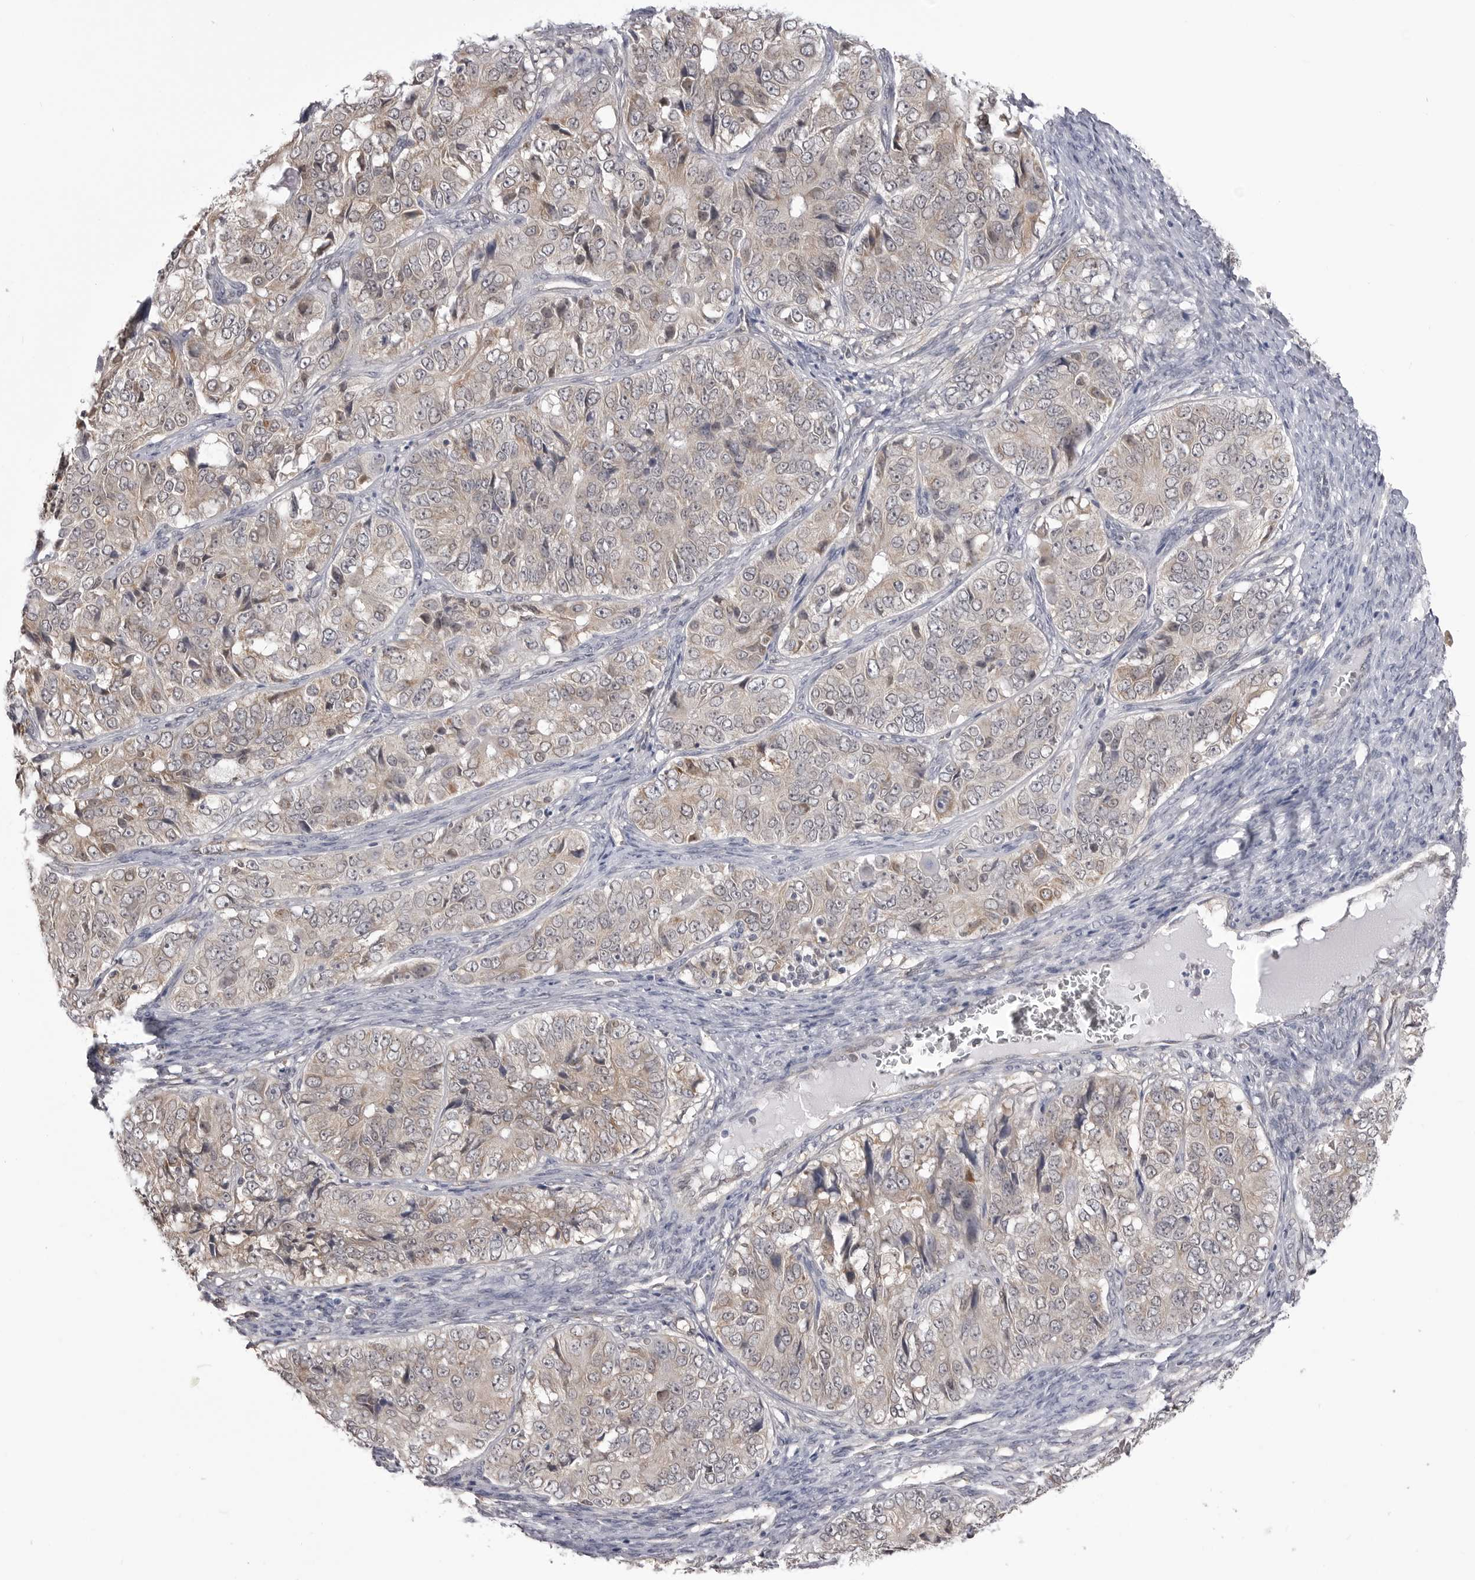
{"staining": {"intensity": "negative", "quantity": "none", "location": "none"}, "tissue": "ovarian cancer", "cell_type": "Tumor cells", "image_type": "cancer", "snomed": [{"axis": "morphology", "description": "Carcinoma, endometroid"}, {"axis": "topography", "description": "Ovary"}], "caption": "Immunohistochemical staining of human endometroid carcinoma (ovarian) displays no significant staining in tumor cells. Brightfield microscopy of IHC stained with DAB (brown) and hematoxylin (blue), captured at high magnification.", "gene": "FH", "patient": {"sex": "female", "age": 51}}